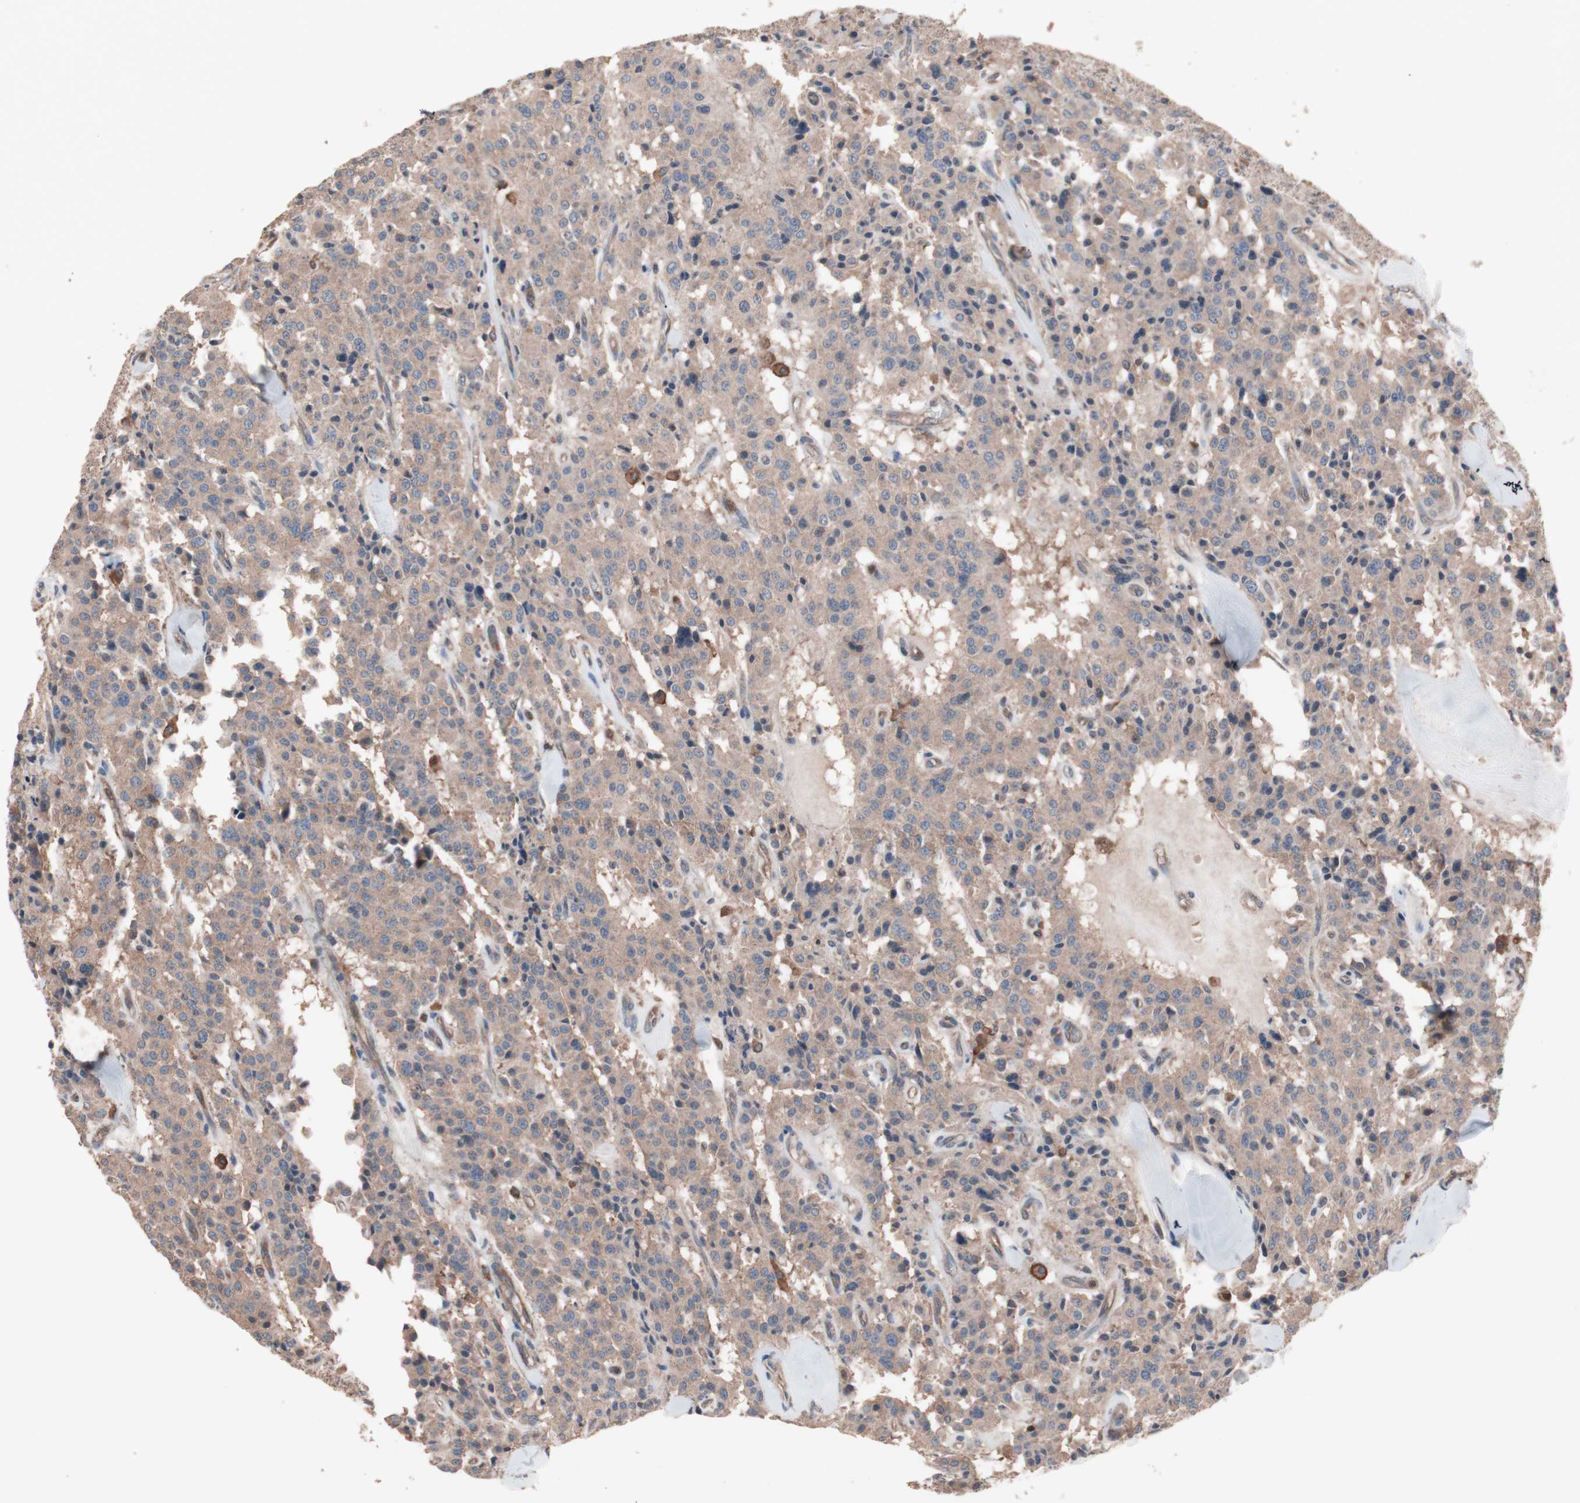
{"staining": {"intensity": "weak", "quantity": ">75%", "location": "cytoplasmic/membranous"}, "tissue": "carcinoid", "cell_type": "Tumor cells", "image_type": "cancer", "snomed": [{"axis": "morphology", "description": "Carcinoid, malignant, NOS"}, {"axis": "topography", "description": "Lung"}], "caption": "Protein staining reveals weak cytoplasmic/membranous staining in approximately >75% of tumor cells in carcinoid (malignant).", "gene": "ATG7", "patient": {"sex": "male", "age": 30}}